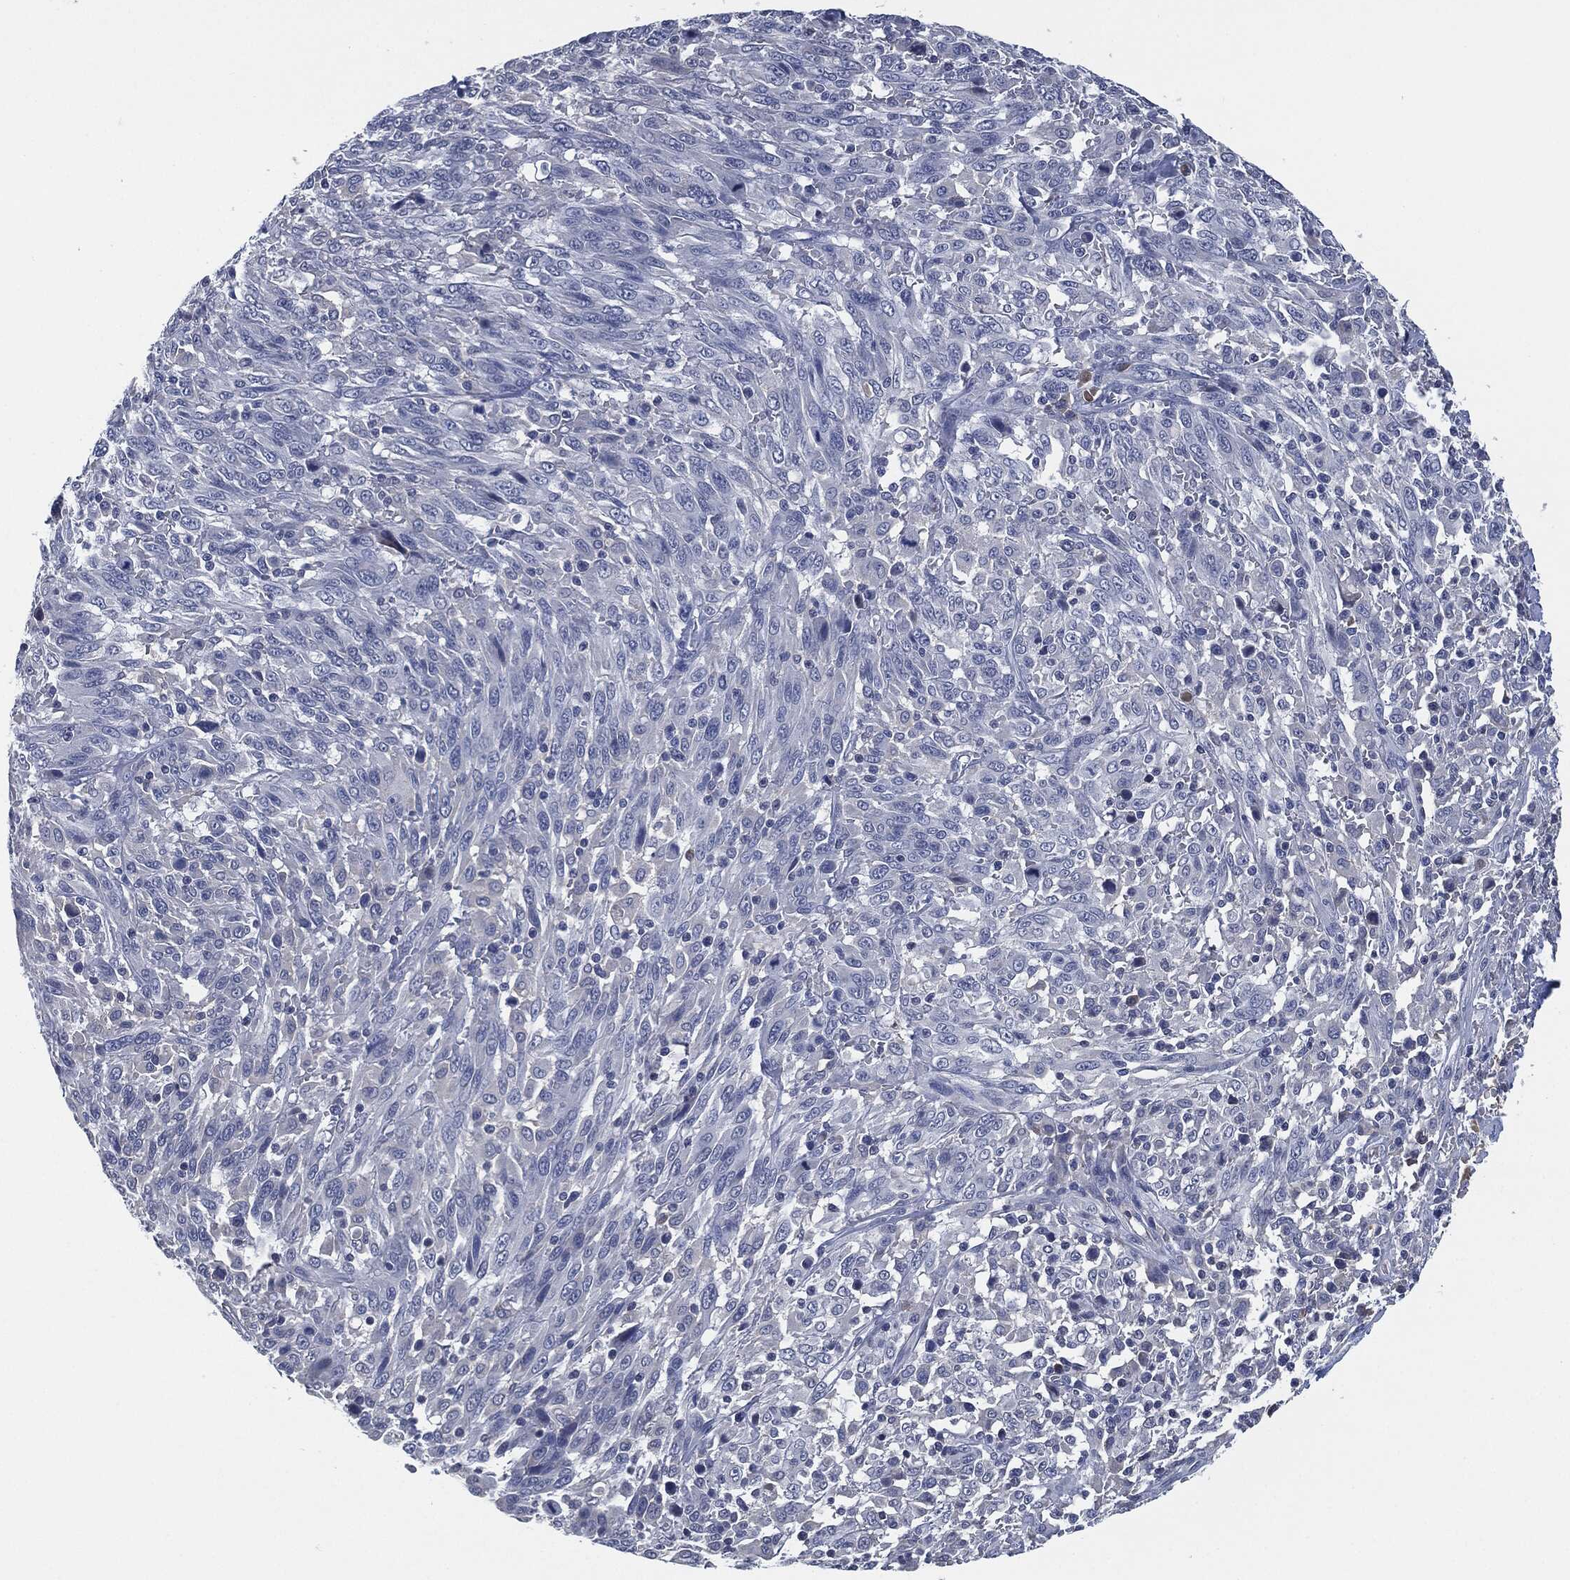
{"staining": {"intensity": "negative", "quantity": "none", "location": "none"}, "tissue": "melanoma", "cell_type": "Tumor cells", "image_type": "cancer", "snomed": [{"axis": "morphology", "description": "Malignant melanoma, NOS"}, {"axis": "topography", "description": "Skin"}], "caption": "Malignant melanoma was stained to show a protein in brown. There is no significant positivity in tumor cells. (DAB immunohistochemistry with hematoxylin counter stain).", "gene": "IL2RG", "patient": {"sex": "female", "age": 91}}